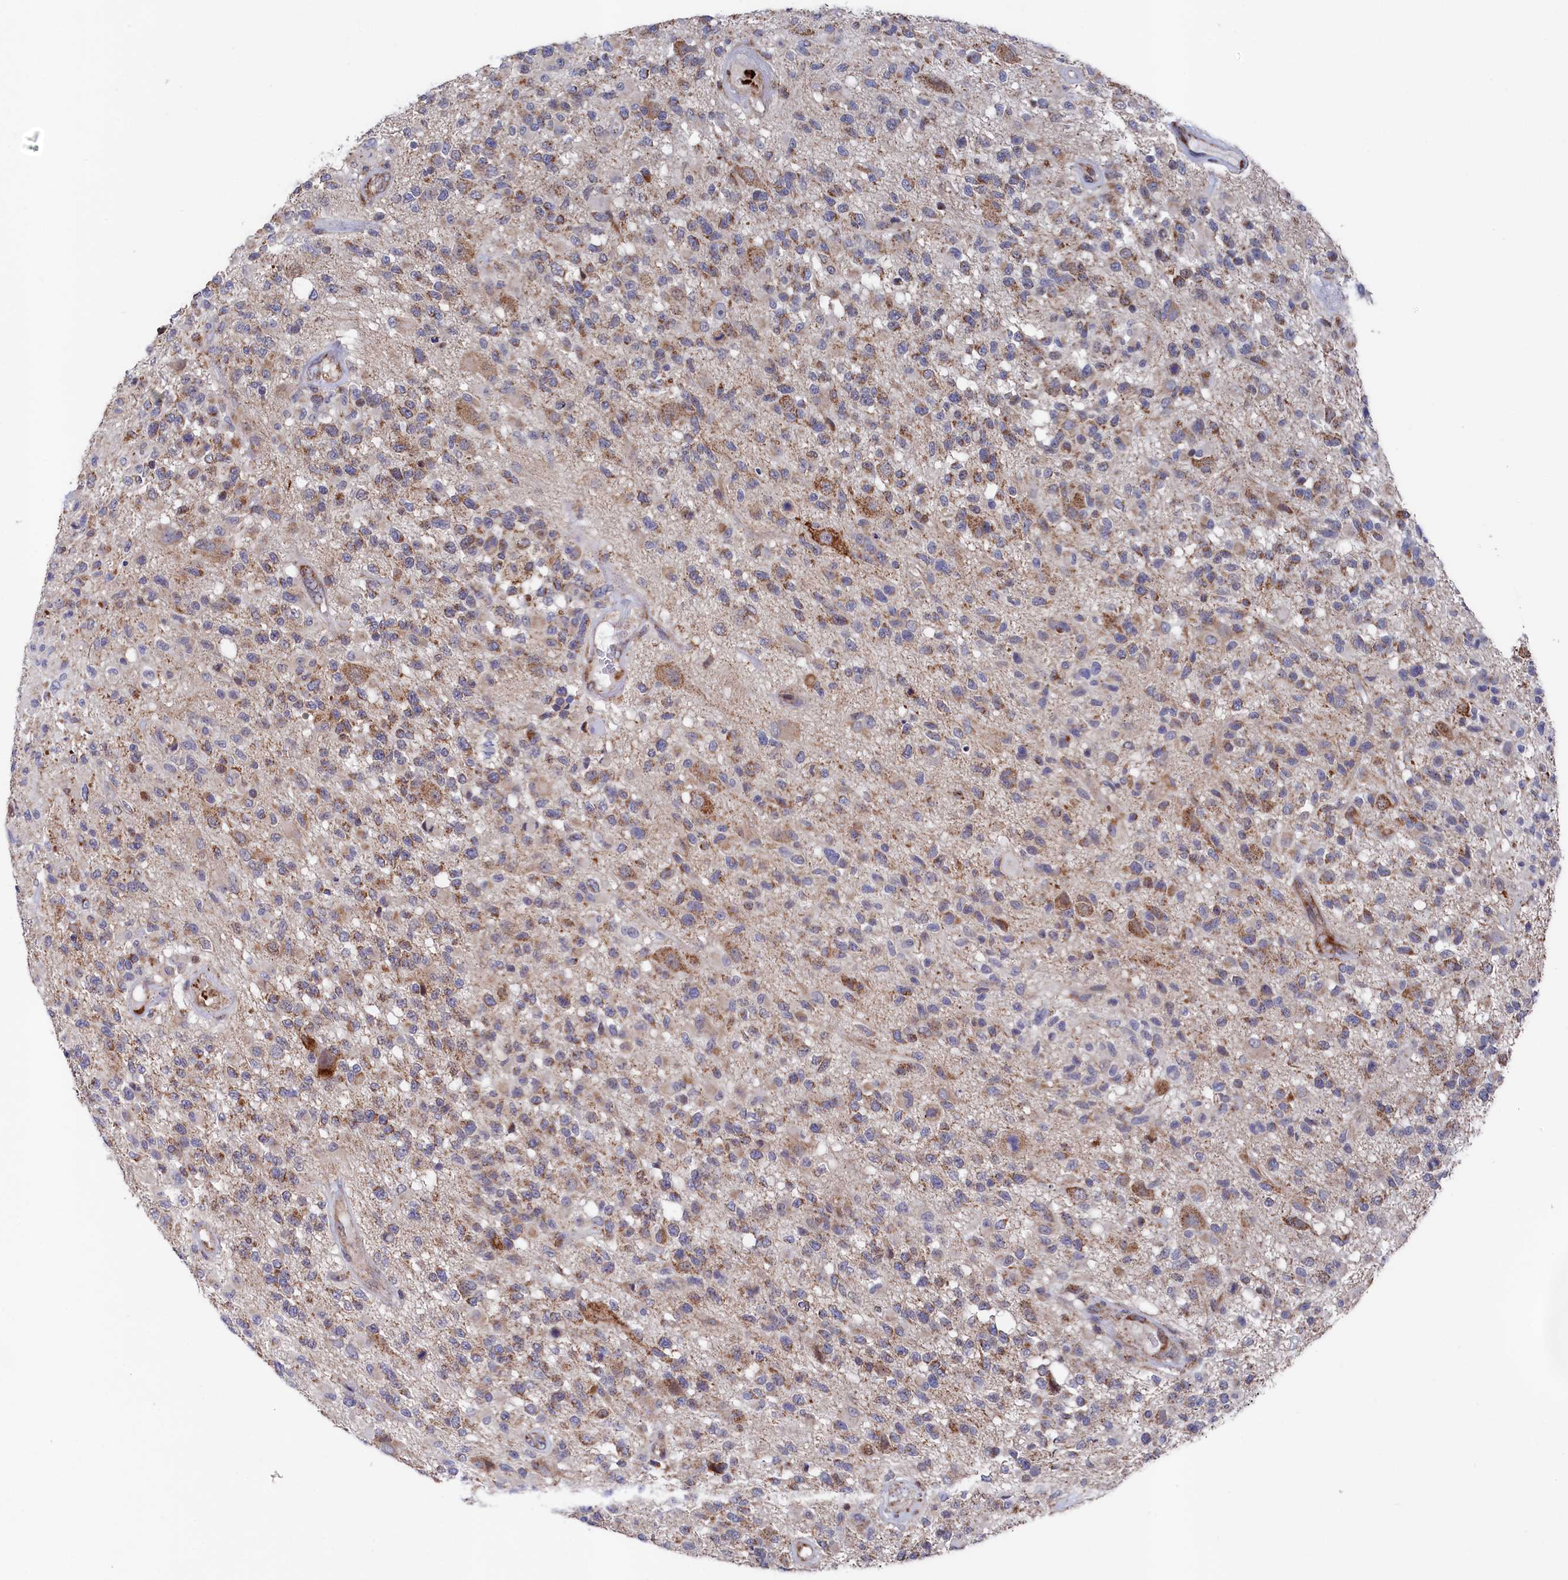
{"staining": {"intensity": "moderate", "quantity": "25%-75%", "location": "cytoplasmic/membranous"}, "tissue": "glioma", "cell_type": "Tumor cells", "image_type": "cancer", "snomed": [{"axis": "morphology", "description": "Glioma, malignant, High grade"}, {"axis": "morphology", "description": "Glioblastoma, NOS"}, {"axis": "topography", "description": "Brain"}], "caption": "The image demonstrates a brown stain indicating the presence of a protein in the cytoplasmic/membranous of tumor cells in glioma.", "gene": "CHCHD1", "patient": {"sex": "male", "age": 60}}